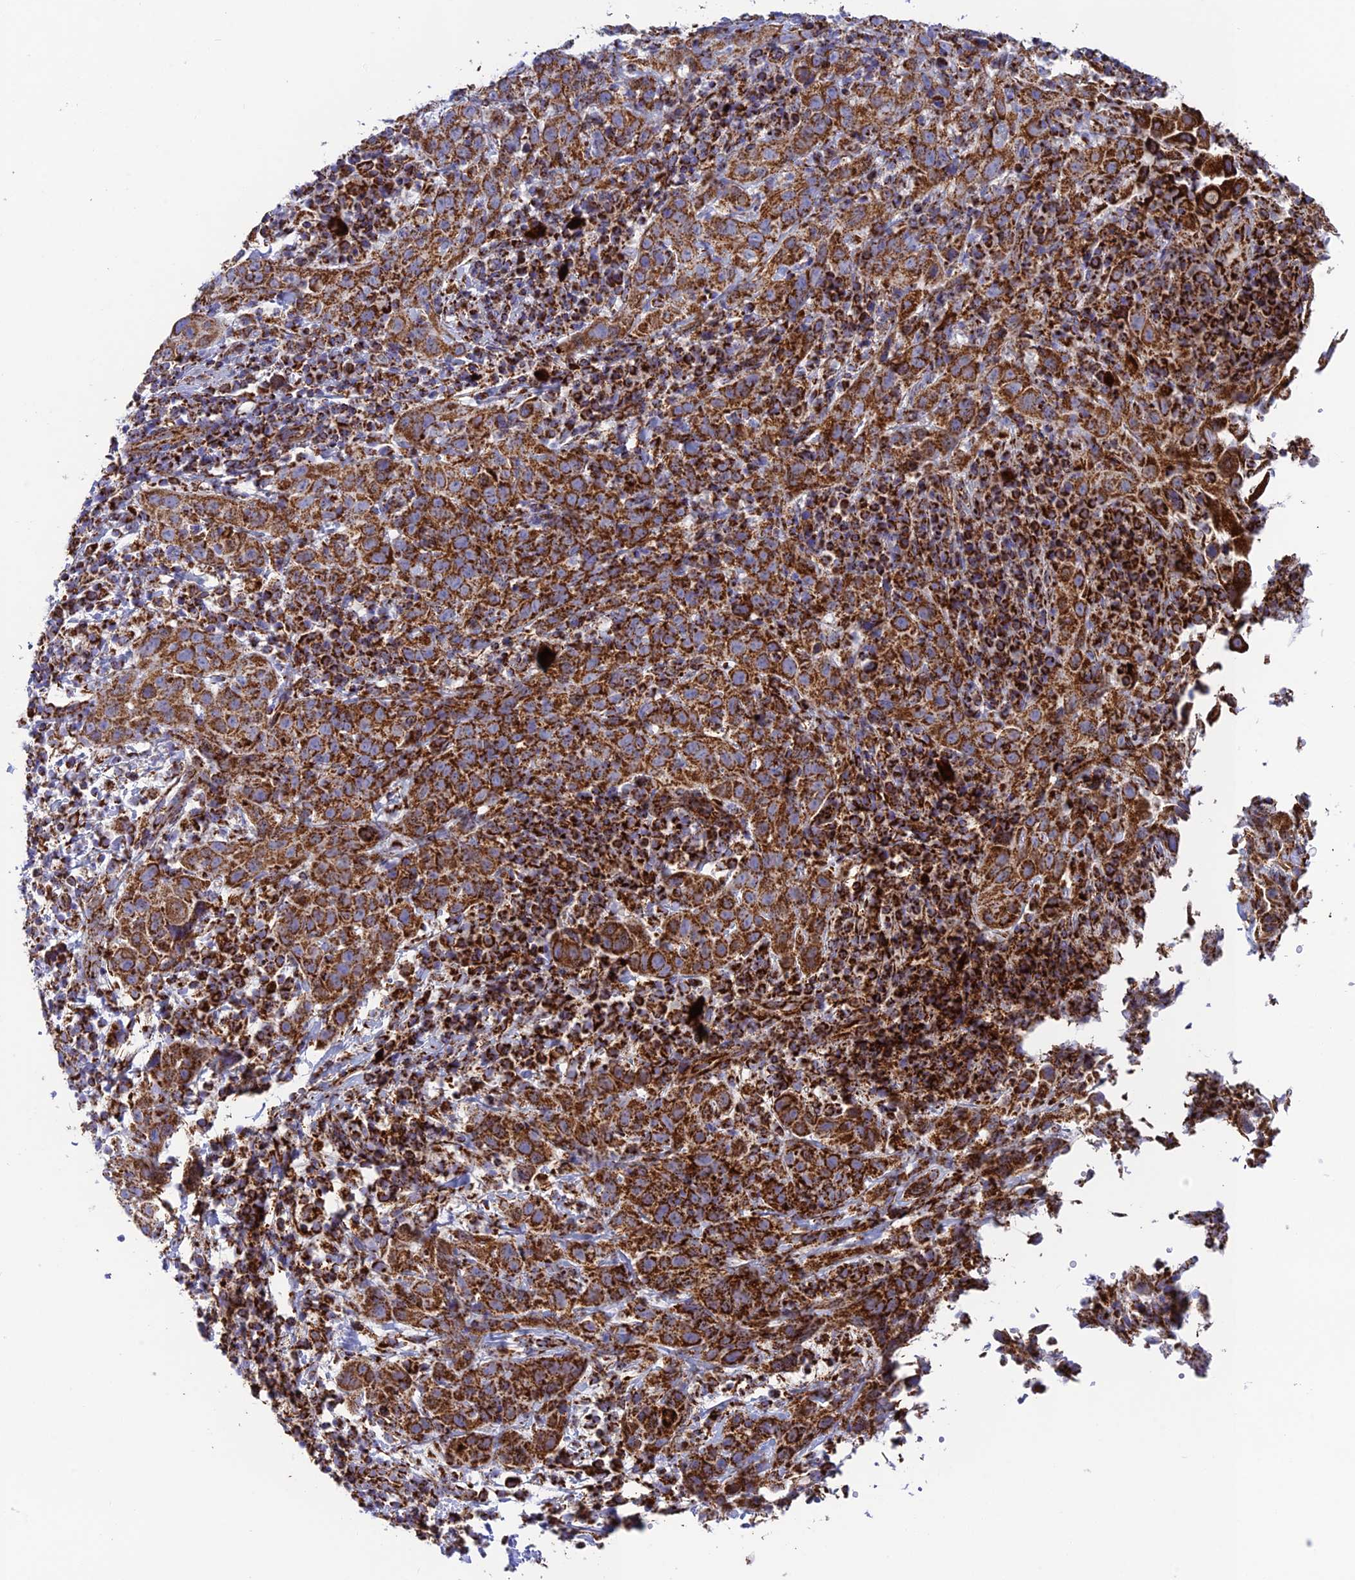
{"staining": {"intensity": "strong", "quantity": ">75%", "location": "cytoplasmic/membranous"}, "tissue": "cervical cancer", "cell_type": "Tumor cells", "image_type": "cancer", "snomed": [{"axis": "morphology", "description": "Squamous cell carcinoma, NOS"}, {"axis": "topography", "description": "Cervix"}], "caption": "Approximately >75% of tumor cells in cervical cancer (squamous cell carcinoma) exhibit strong cytoplasmic/membranous protein positivity as visualized by brown immunohistochemical staining.", "gene": "CHCHD3", "patient": {"sex": "female", "age": 46}}